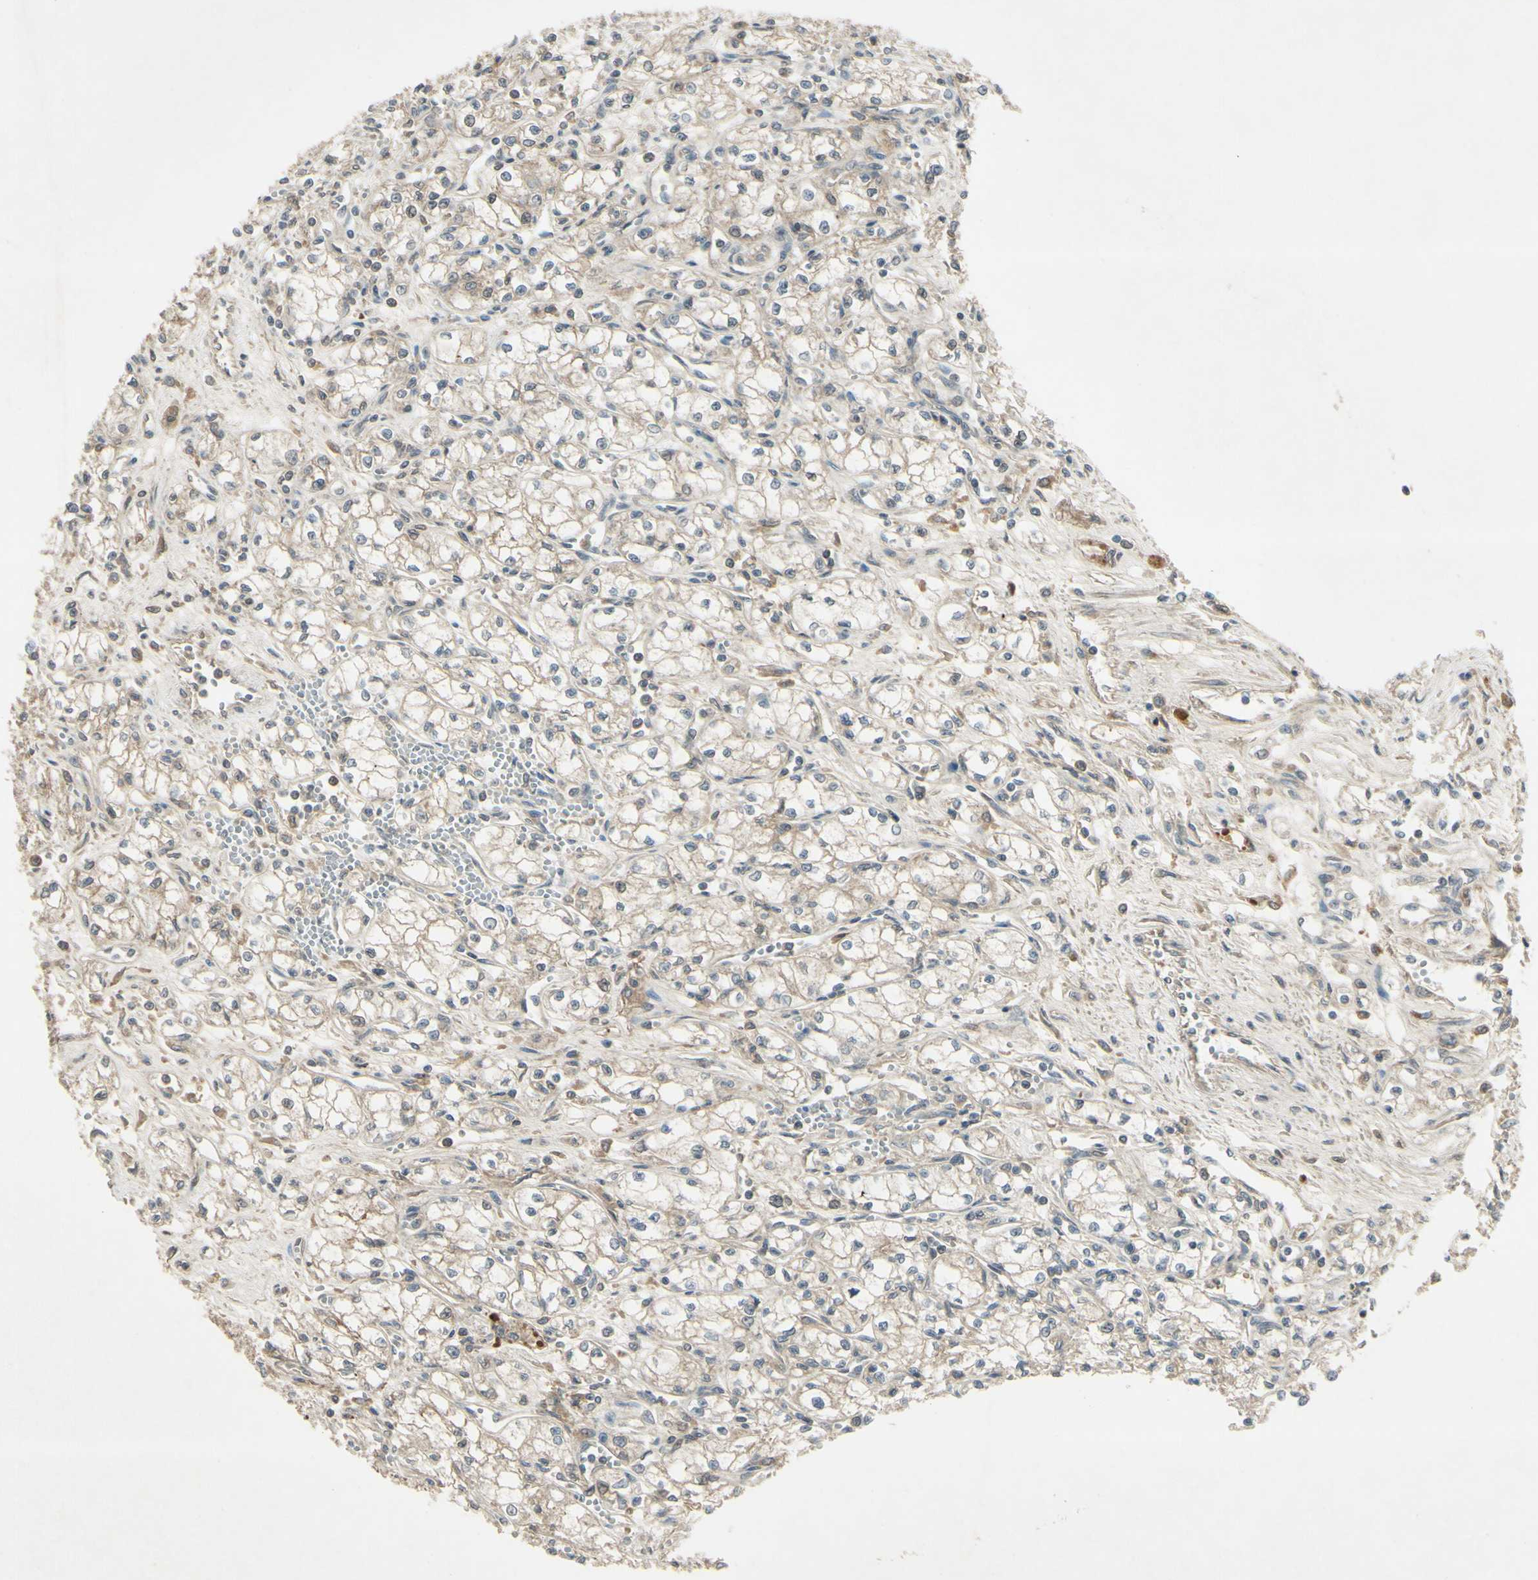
{"staining": {"intensity": "negative", "quantity": "none", "location": "none"}, "tissue": "renal cancer", "cell_type": "Tumor cells", "image_type": "cancer", "snomed": [{"axis": "morphology", "description": "Normal tissue, NOS"}, {"axis": "morphology", "description": "Adenocarcinoma, NOS"}, {"axis": "topography", "description": "Kidney"}], "caption": "Protein analysis of renal cancer (adenocarcinoma) exhibits no significant staining in tumor cells.", "gene": "RAD18", "patient": {"sex": "male", "age": 59}}